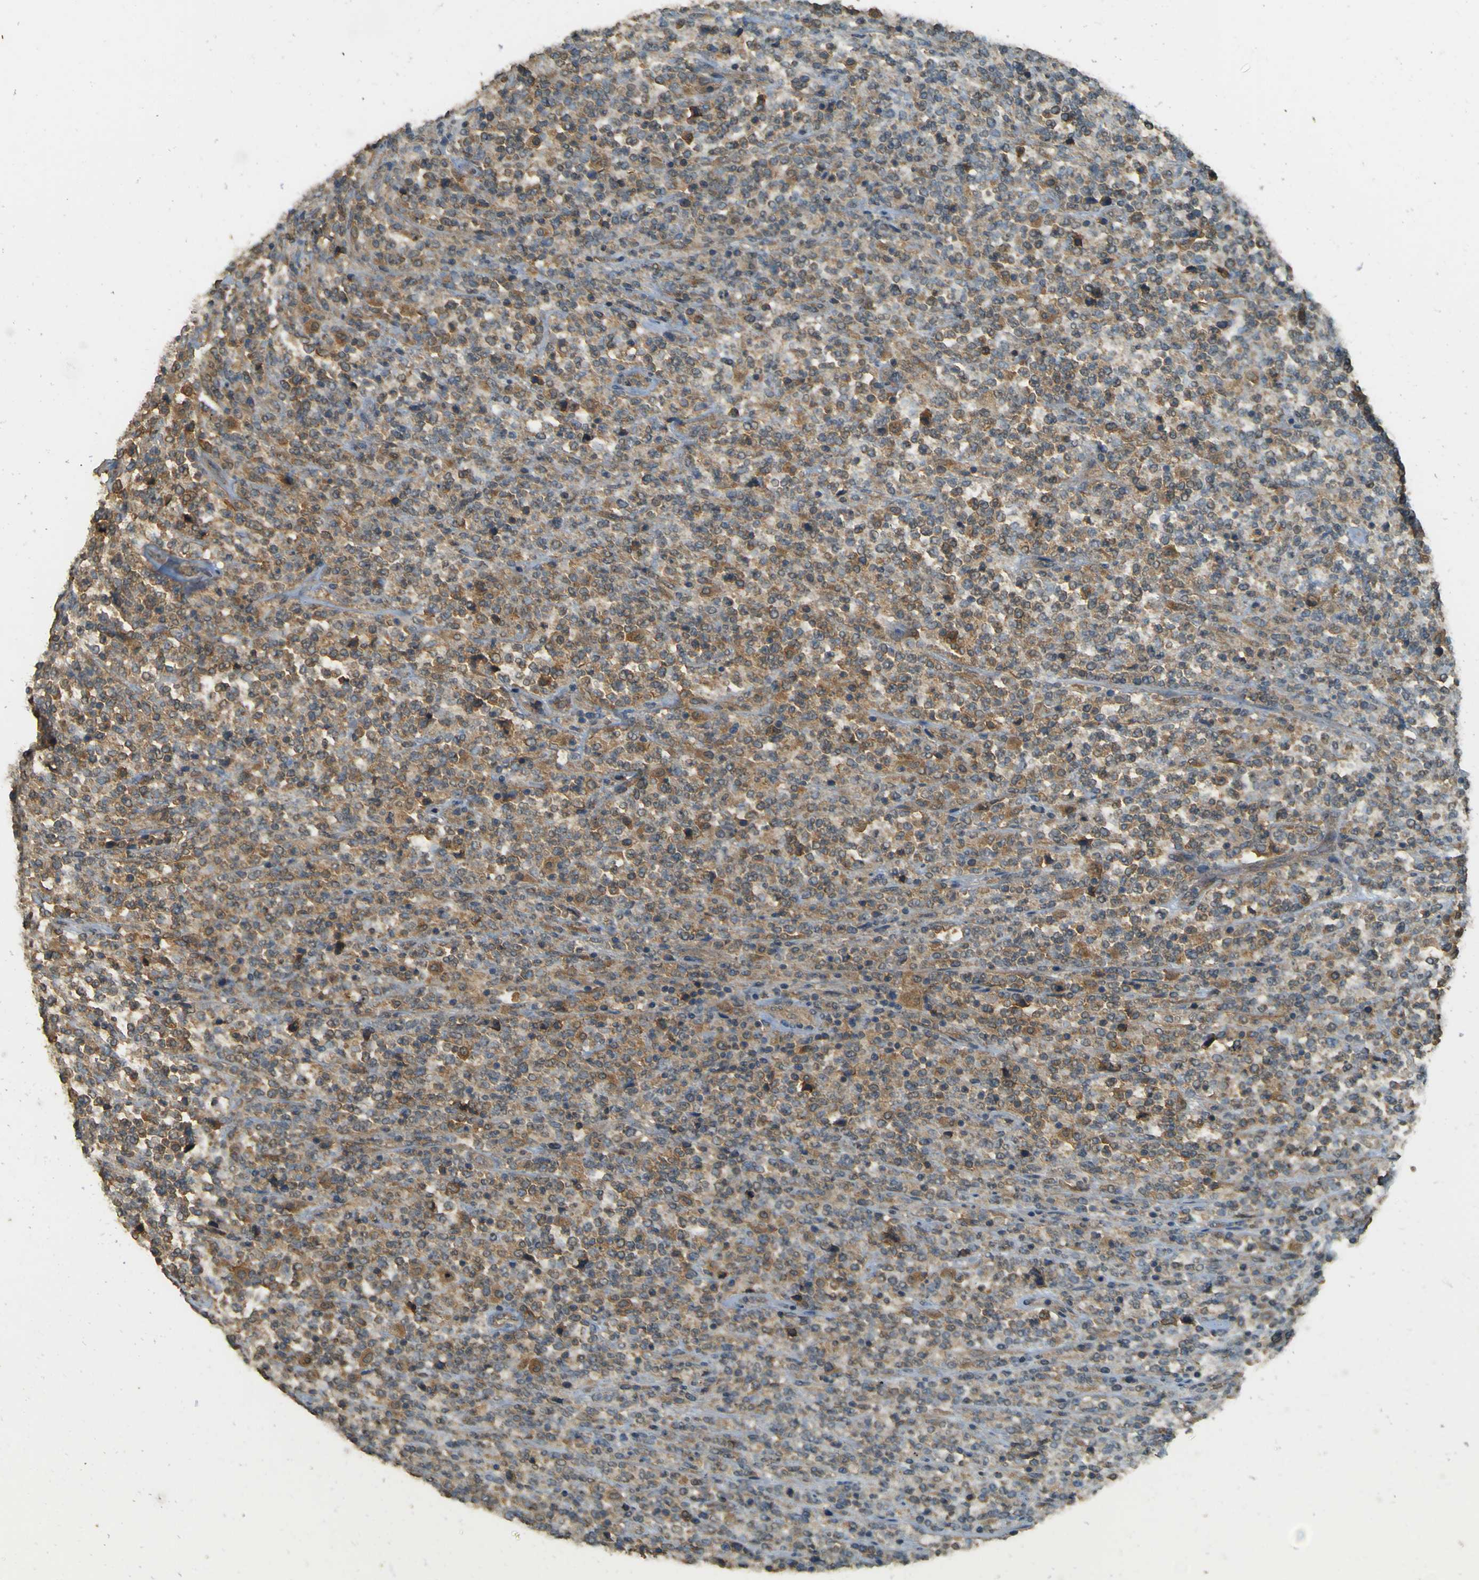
{"staining": {"intensity": "moderate", "quantity": "25%-75%", "location": "cytoplasmic/membranous"}, "tissue": "lymphoma", "cell_type": "Tumor cells", "image_type": "cancer", "snomed": [{"axis": "morphology", "description": "Malignant lymphoma, non-Hodgkin's type, High grade"}, {"axis": "topography", "description": "Soft tissue"}], "caption": "Immunohistochemical staining of human high-grade malignant lymphoma, non-Hodgkin's type shows medium levels of moderate cytoplasmic/membranous expression in about 25%-75% of tumor cells.", "gene": "GOLGA1", "patient": {"sex": "male", "age": 18}}